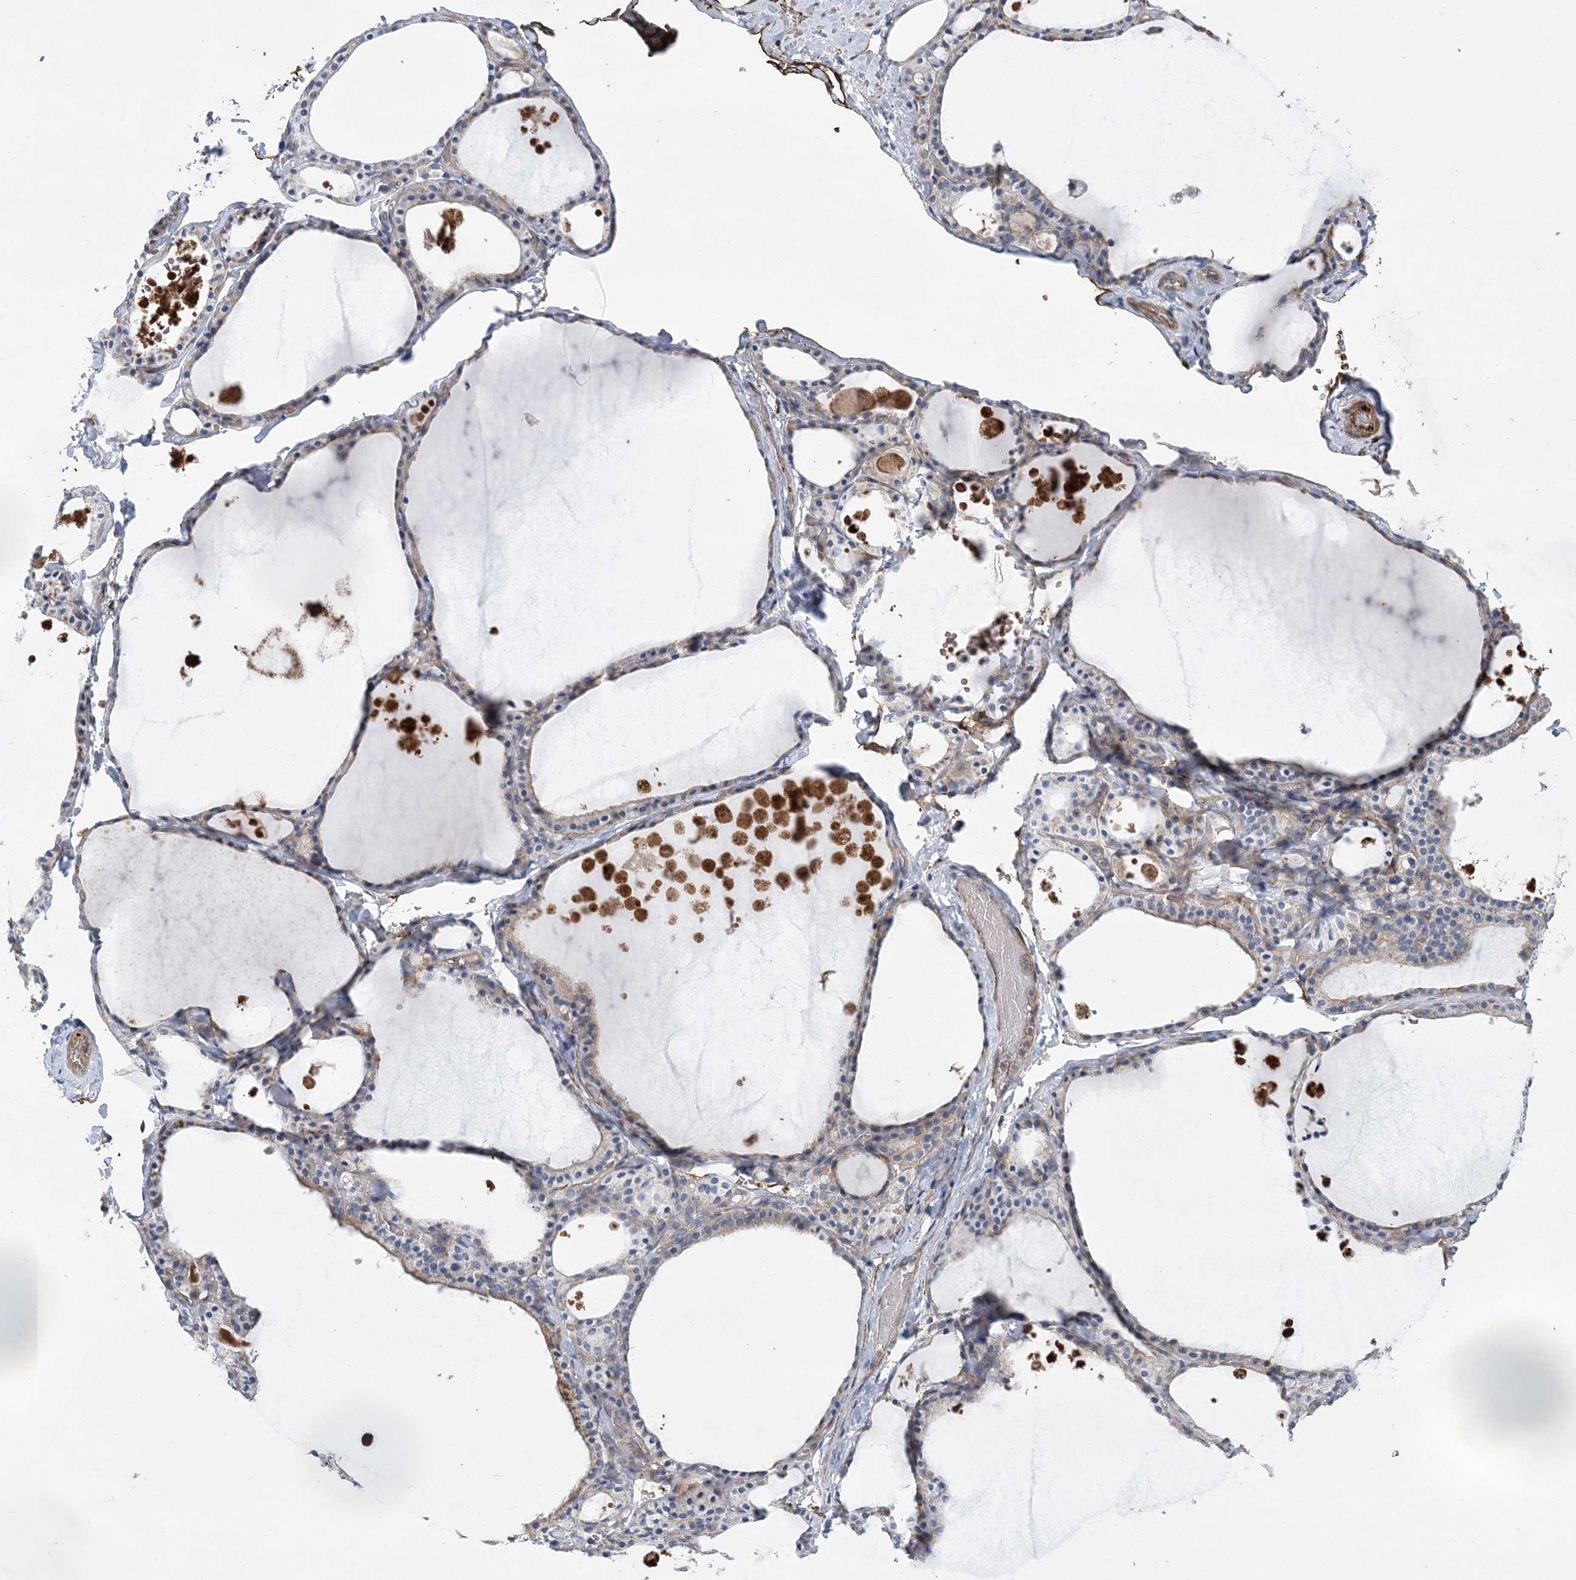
{"staining": {"intensity": "weak", "quantity": "25%-75%", "location": "cytoplasmic/membranous"}, "tissue": "thyroid gland", "cell_type": "Glandular cells", "image_type": "normal", "snomed": [{"axis": "morphology", "description": "Normal tissue, NOS"}, {"axis": "topography", "description": "Thyroid gland"}], "caption": "An IHC histopathology image of unremarkable tissue is shown. Protein staining in brown shows weak cytoplasmic/membranous positivity in thyroid gland within glandular cells.", "gene": "CALN1", "patient": {"sex": "male", "age": 56}}